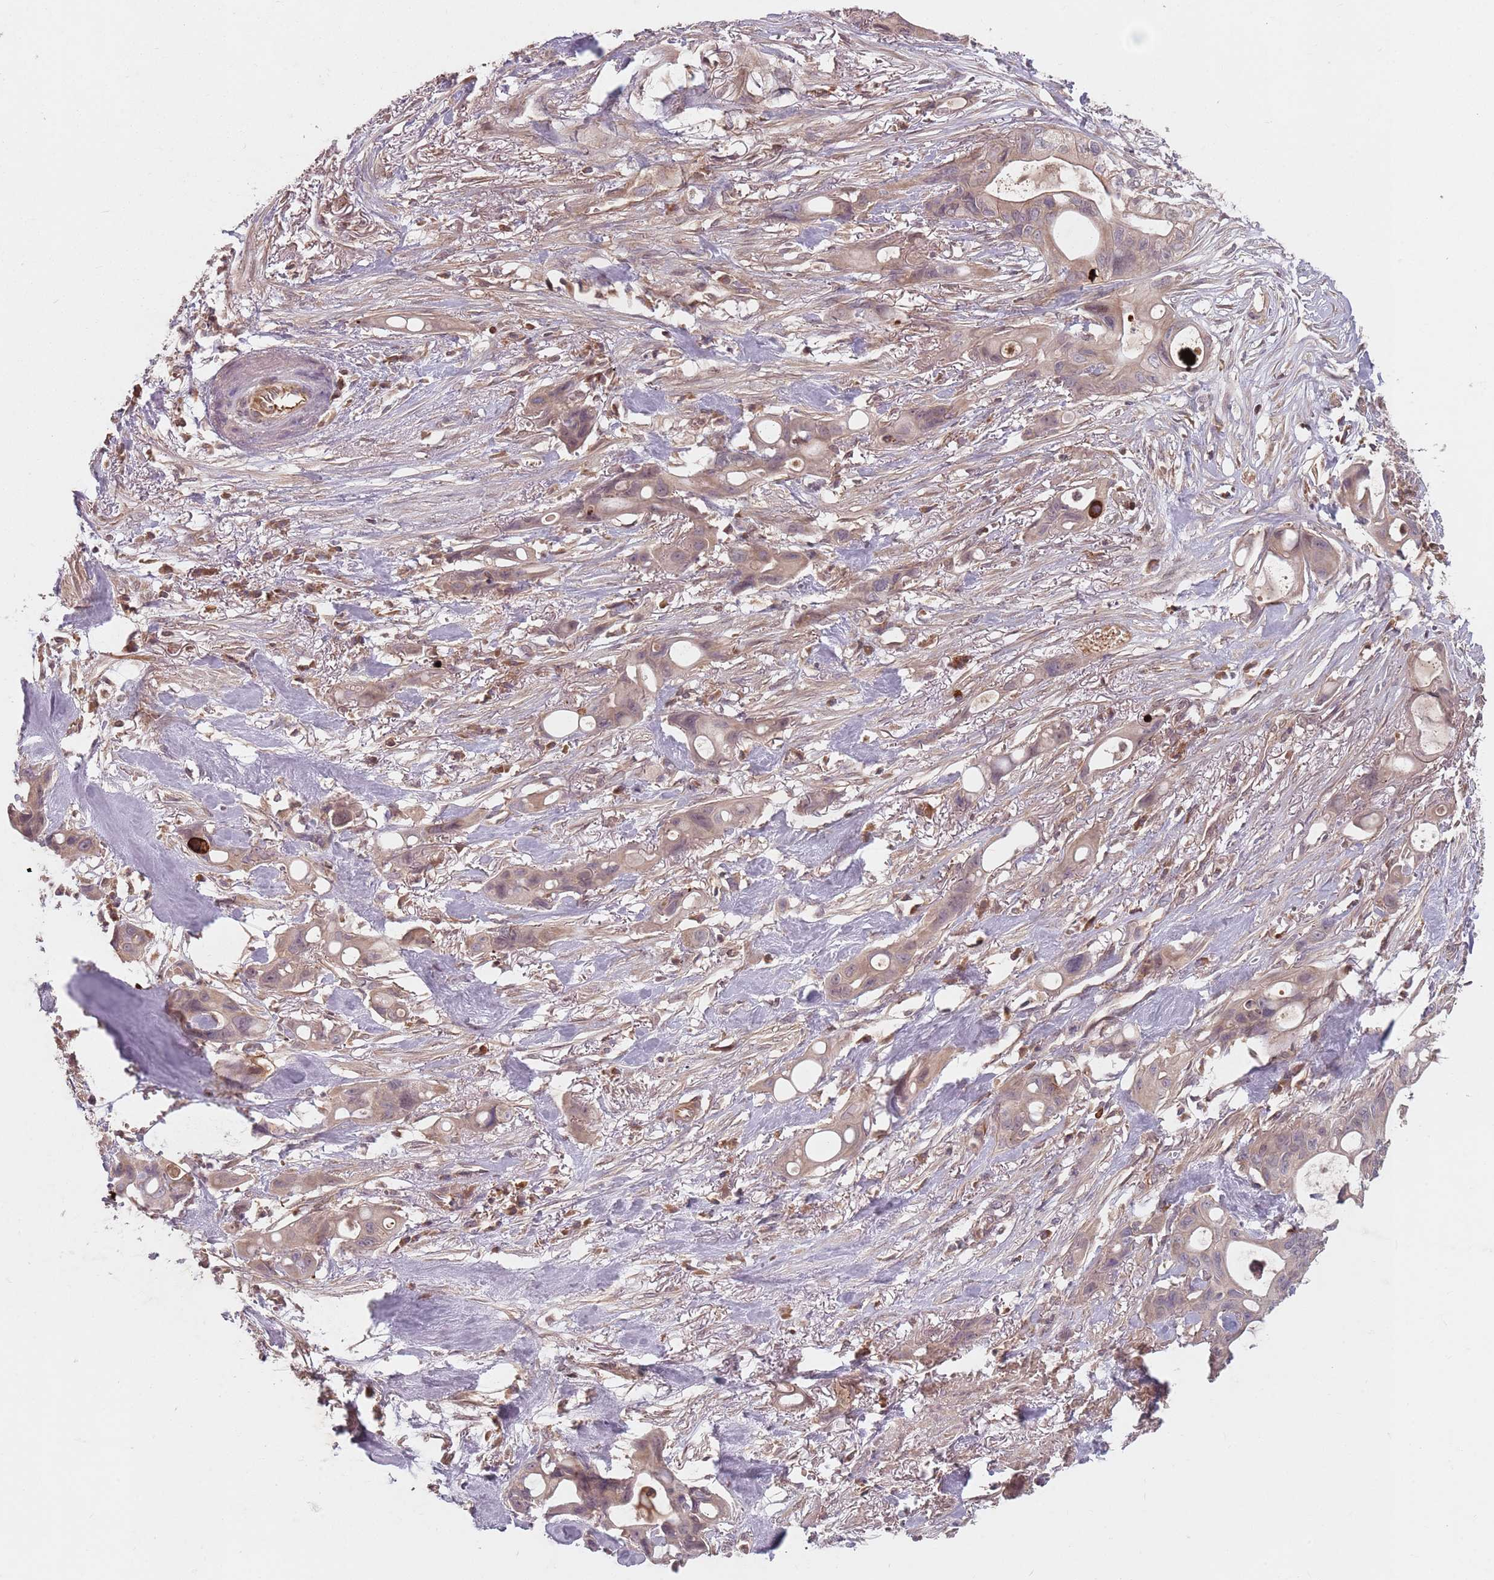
{"staining": {"intensity": "weak", "quantity": "25%-75%", "location": "nuclear"}, "tissue": "ovarian cancer", "cell_type": "Tumor cells", "image_type": "cancer", "snomed": [{"axis": "morphology", "description": "Cystadenocarcinoma, mucinous, NOS"}, {"axis": "topography", "description": "Ovary"}], "caption": "This is a photomicrograph of immunohistochemistry (IHC) staining of ovarian mucinous cystadenocarcinoma, which shows weak expression in the nuclear of tumor cells.", "gene": "GPR180", "patient": {"sex": "female", "age": 70}}